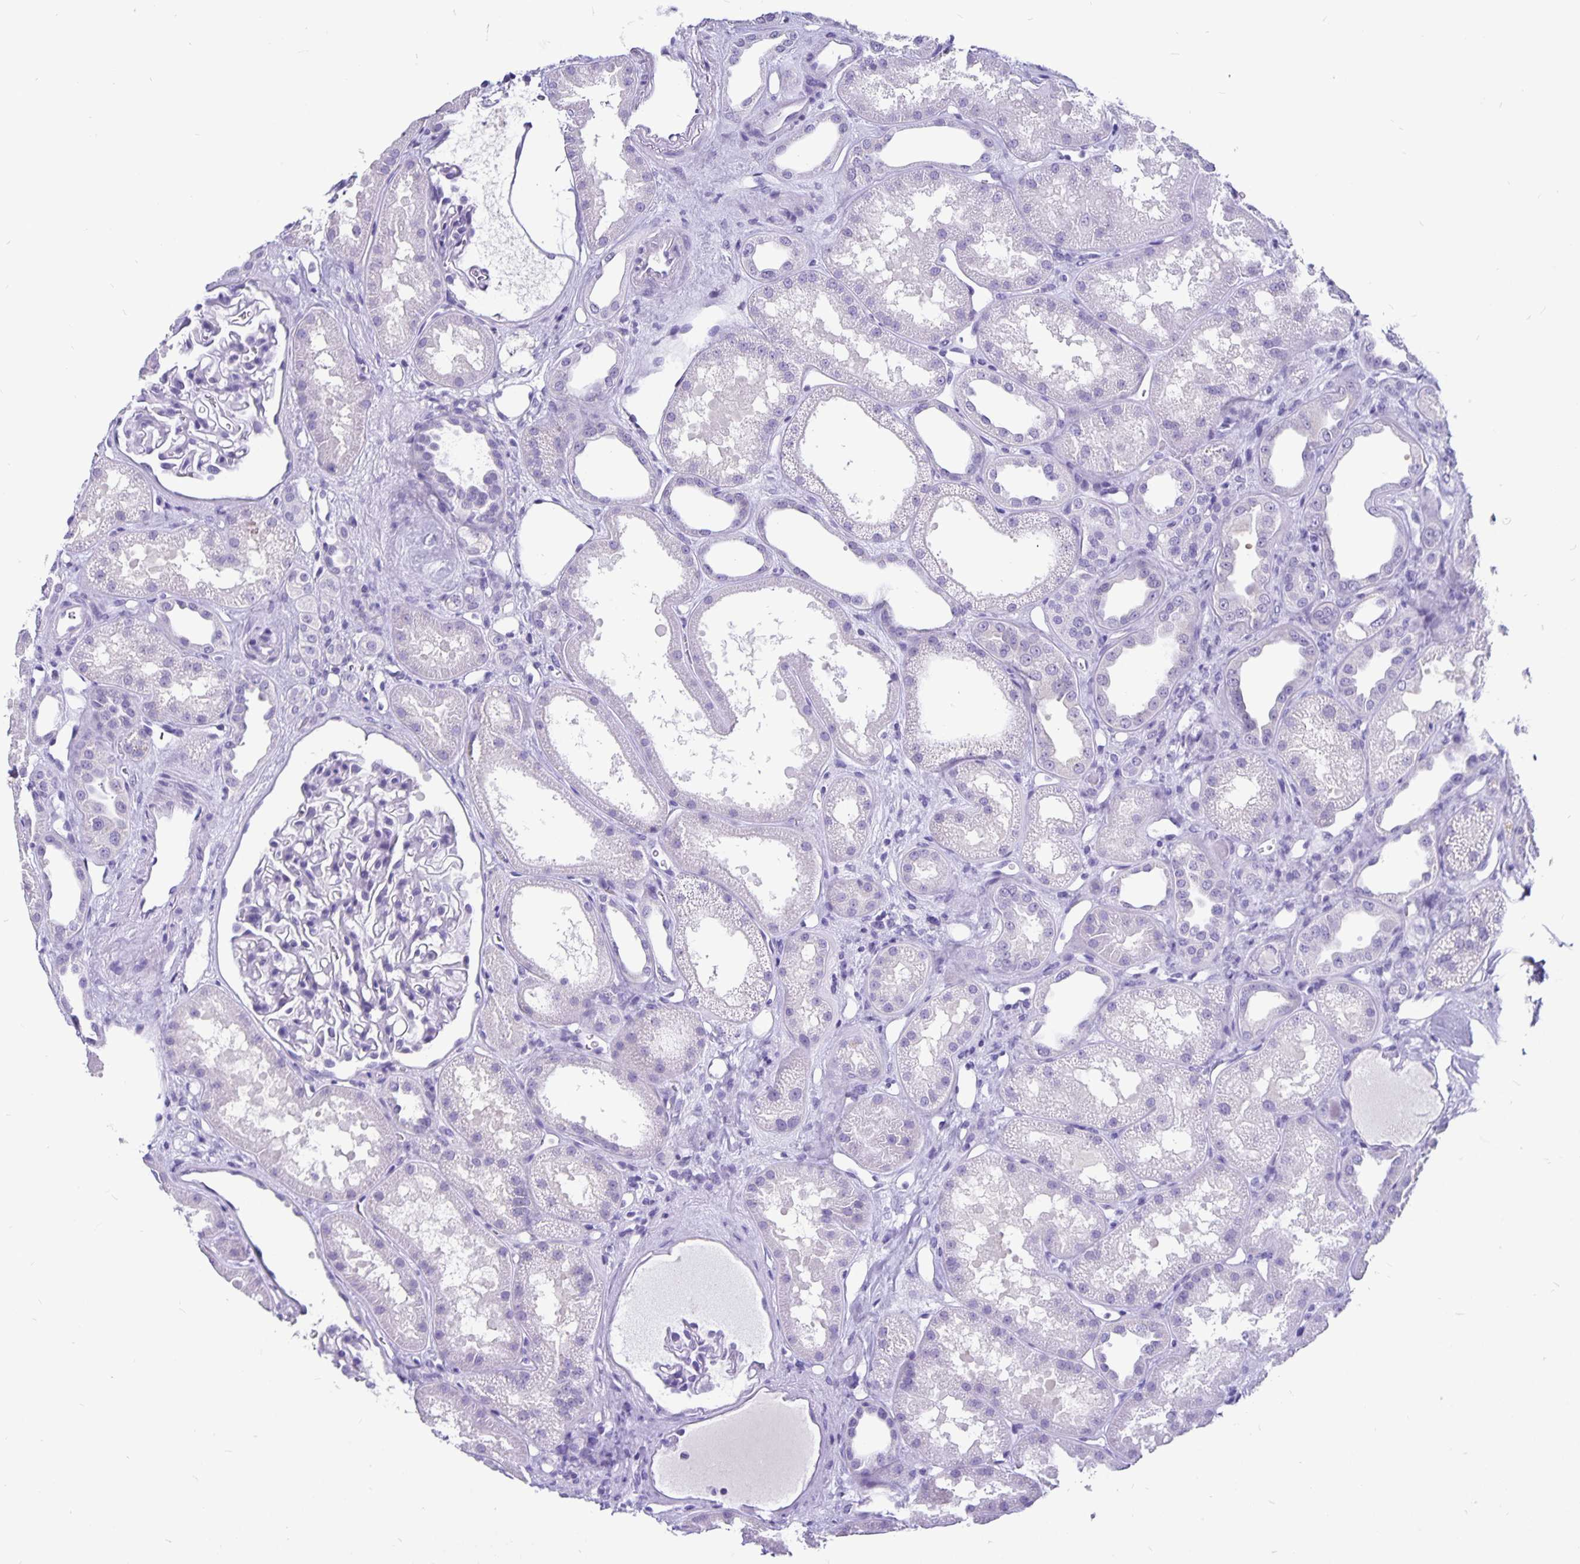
{"staining": {"intensity": "negative", "quantity": "none", "location": "none"}, "tissue": "kidney", "cell_type": "Cells in glomeruli", "image_type": "normal", "snomed": [{"axis": "morphology", "description": "Normal tissue, NOS"}, {"axis": "topography", "description": "Kidney"}], "caption": "High power microscopy image of an immunohistochemistry (IHC) photomicrograph of normal kidney, revealing no significant expression in cells in glomeruli.", "gene": "ODF3B", "patient": {"sex": "male", "age": 61}}